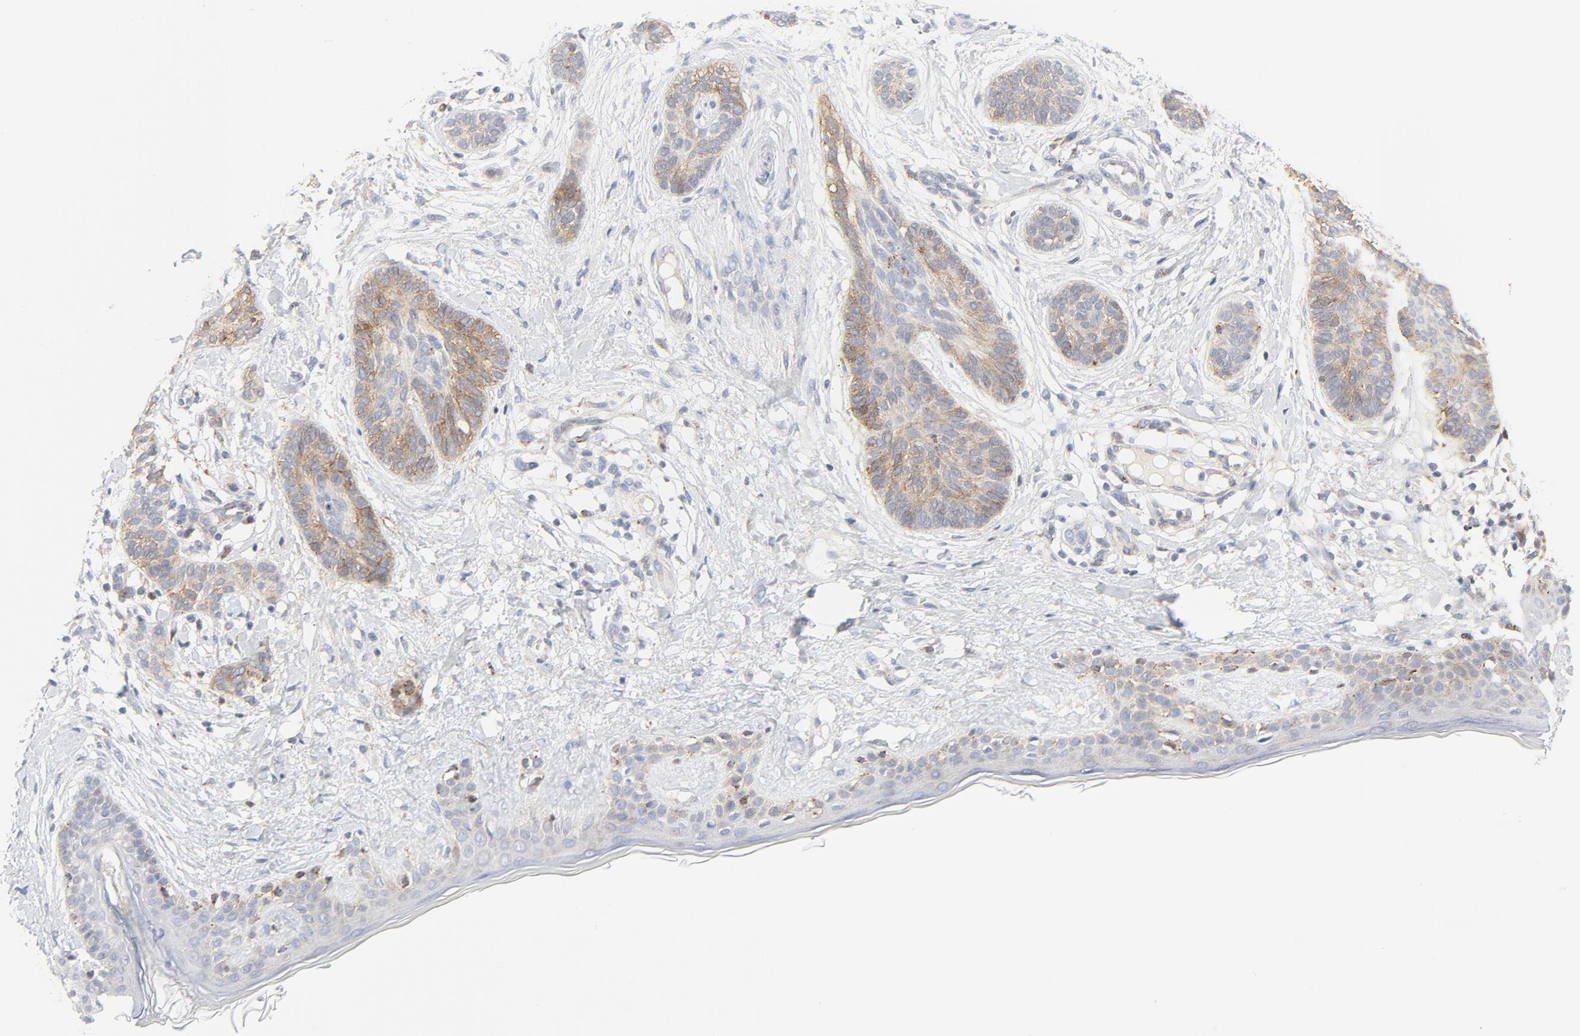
{"staining": {"intensity": "moderate", "quantity": ">75%", "location": "cytoplasmic/membranous"}, "tissue": "skin cancer", "cell_type": "Tumor cells", "image_type": "cancer", "snomed": [{"axis": "morphology", "description": "Normal tissue, NOS"}, {"axis": "morphology", "description": "Basal cell carcinoma"}, {"axis": "topography", "description": "Skin"}], "caption": "A brown stain highlights moderate cytoplasmic/membranous positivity of a protein in human skin cancer (basal cell carcinoma) tumor cells.", "gene": "LRP6", "patient": {"sex": "male", "age": 63}}